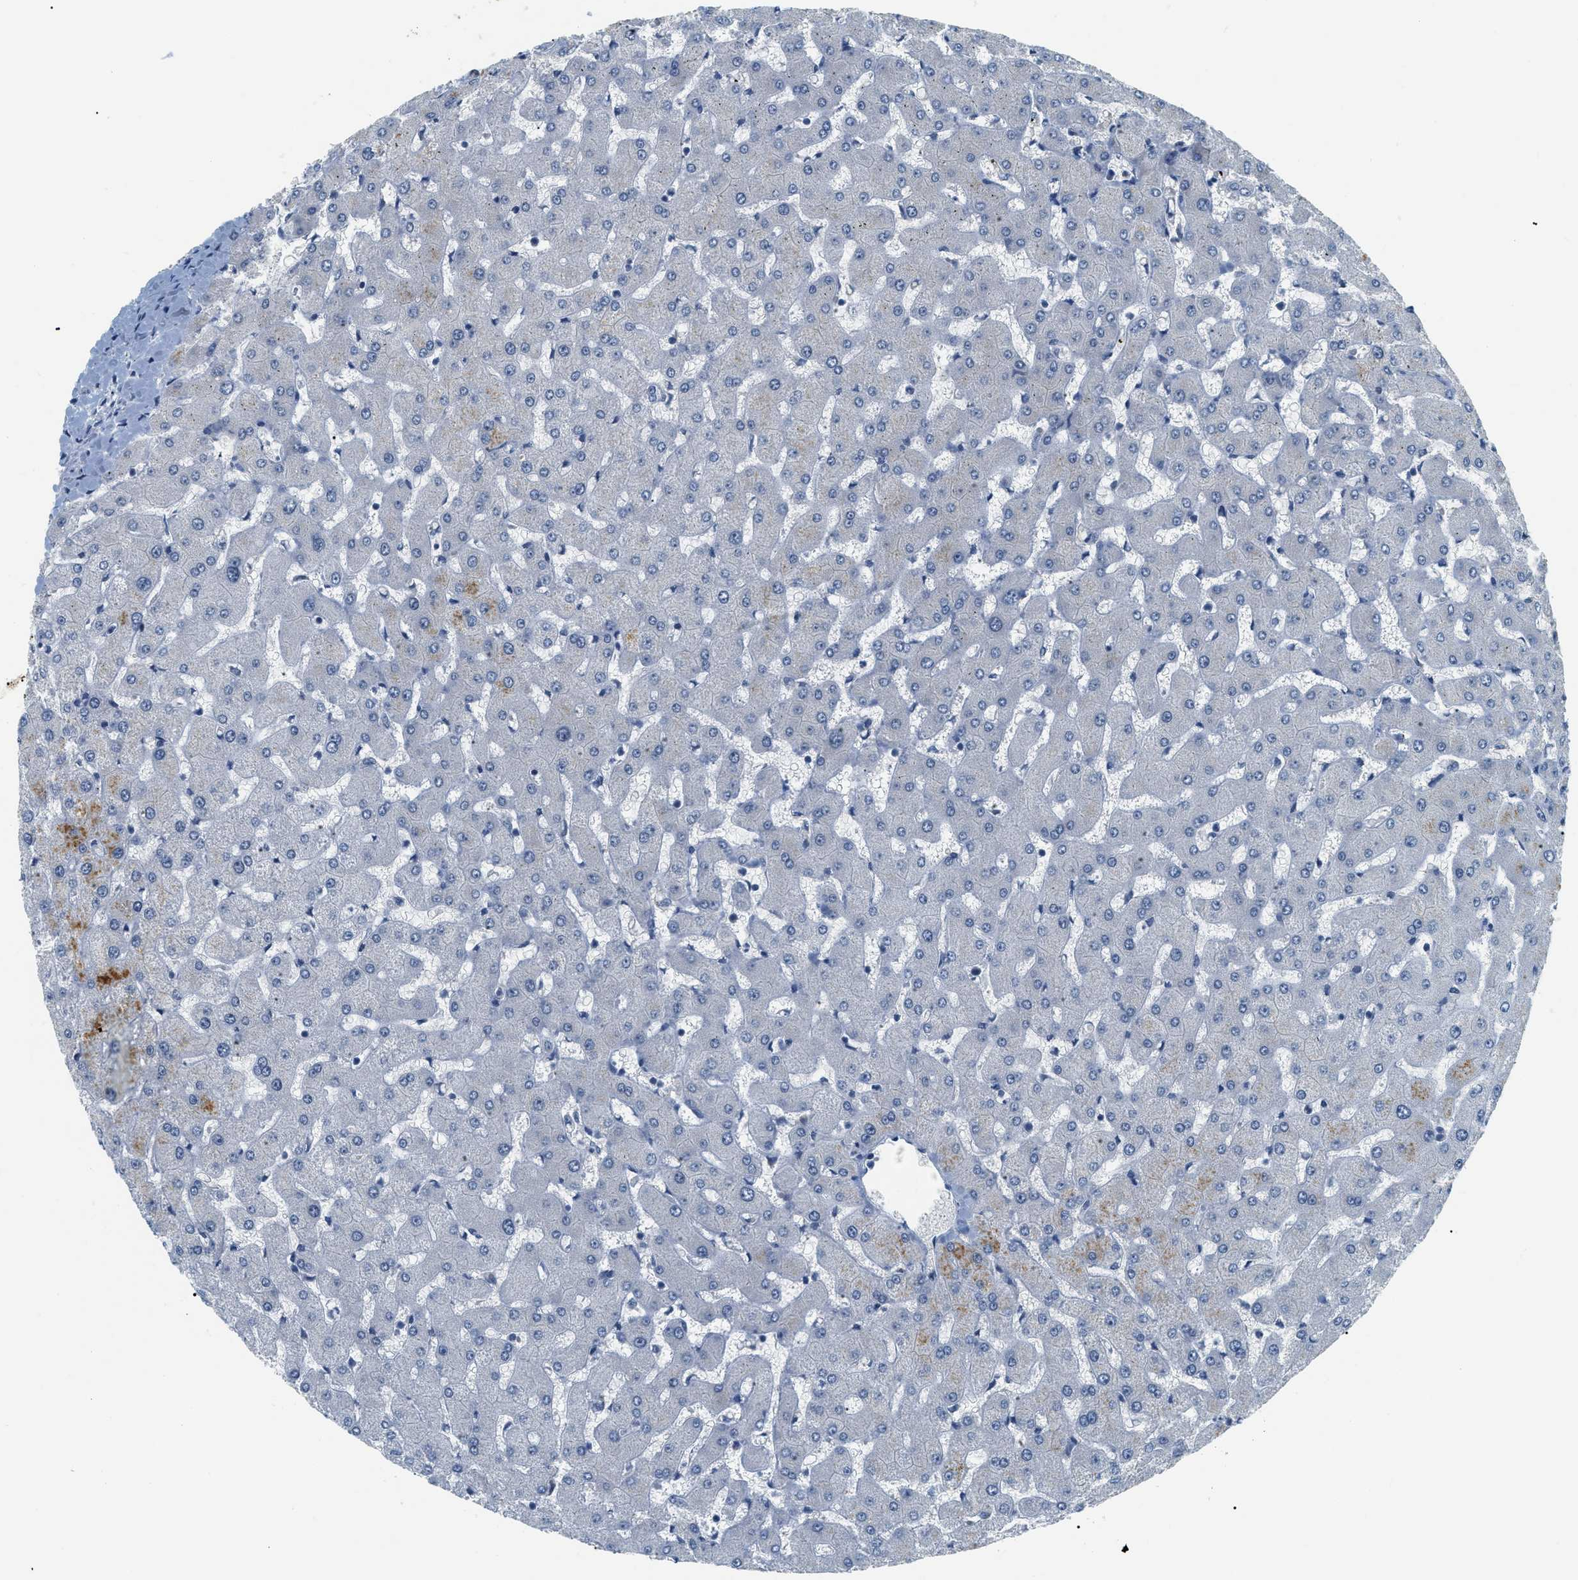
{"staining": {"intensity": "negative", "quantity": "none", "location": "none"}, "tissue": "liver", "cell_type": "Cholangiocytes", "image_type": "normal", "snomed": [{"axis": "morphology", "description": "Normal tissue, NOS"}, {"axis": "topography", "description": "Liver"}], "caption": "This is an immunohistochemistry (IHC) micrograph of unremarkable human liver. There is no staining in cholangiocytes.", "gene": "MZF1", "patient": {"sex": "female", "age": 63}}